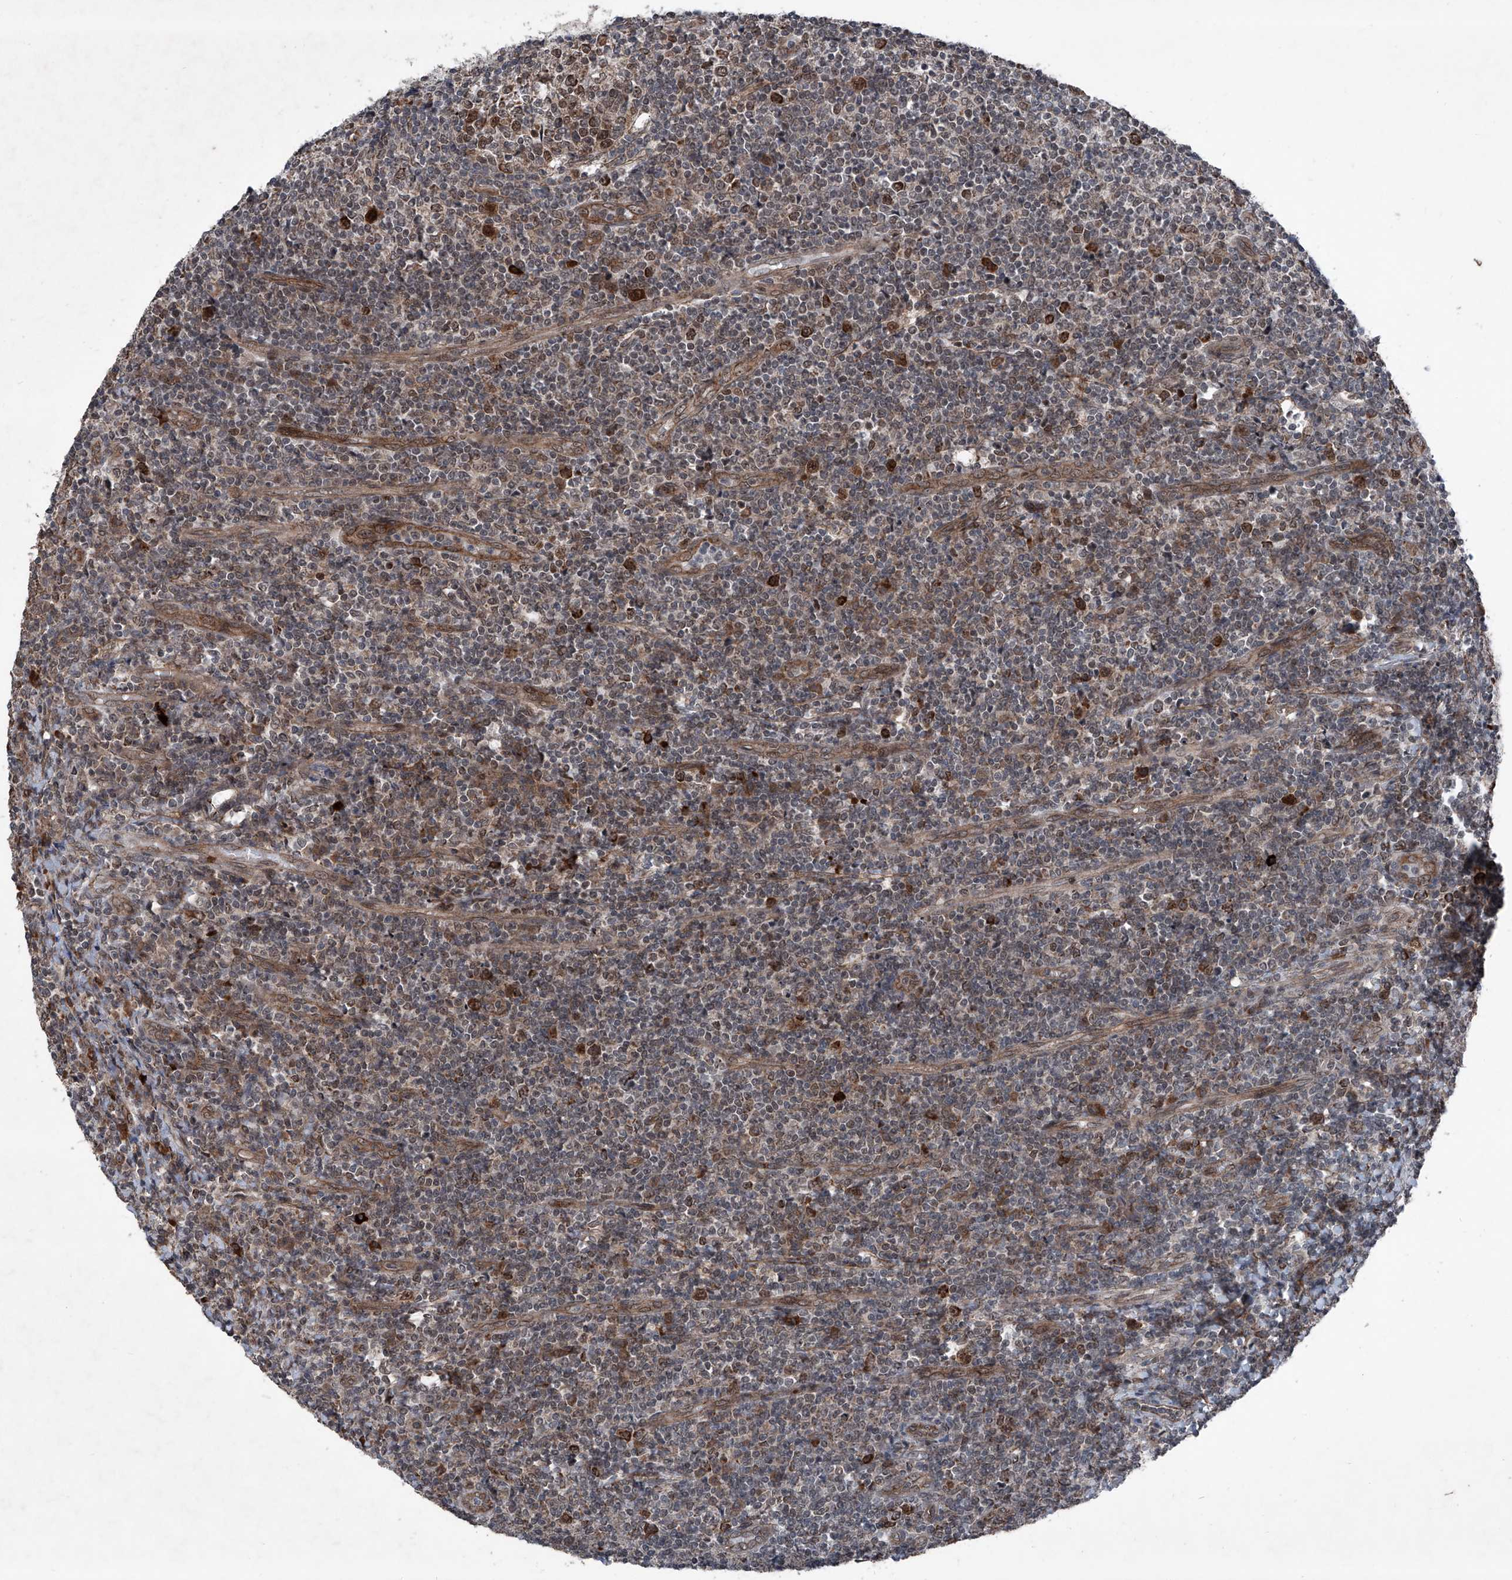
{"staining": {"intensity": "strong", "quantity": "25%-75%", "location": "cytoplasmic/membranous"}, "tissue": "tonsil", "cell_type": "Germinal center cells", "image_type": "normal", "snomed": [{"axis": "morphology", "description": "Normal tissue, NOS"}, {"axis": "topography", "description": "Tonsil"}], "caption": "IHC histopathology image of normal tonsil: tonsil stained using IHC shows high levels of strong protein expression localized specifically in the cytoplasmic/membranous of germinal center cells, appearing as a cytoplasmic/membranous brown color.", "gene": "COA7", "patient": {"sex": "female", "age": 19}}